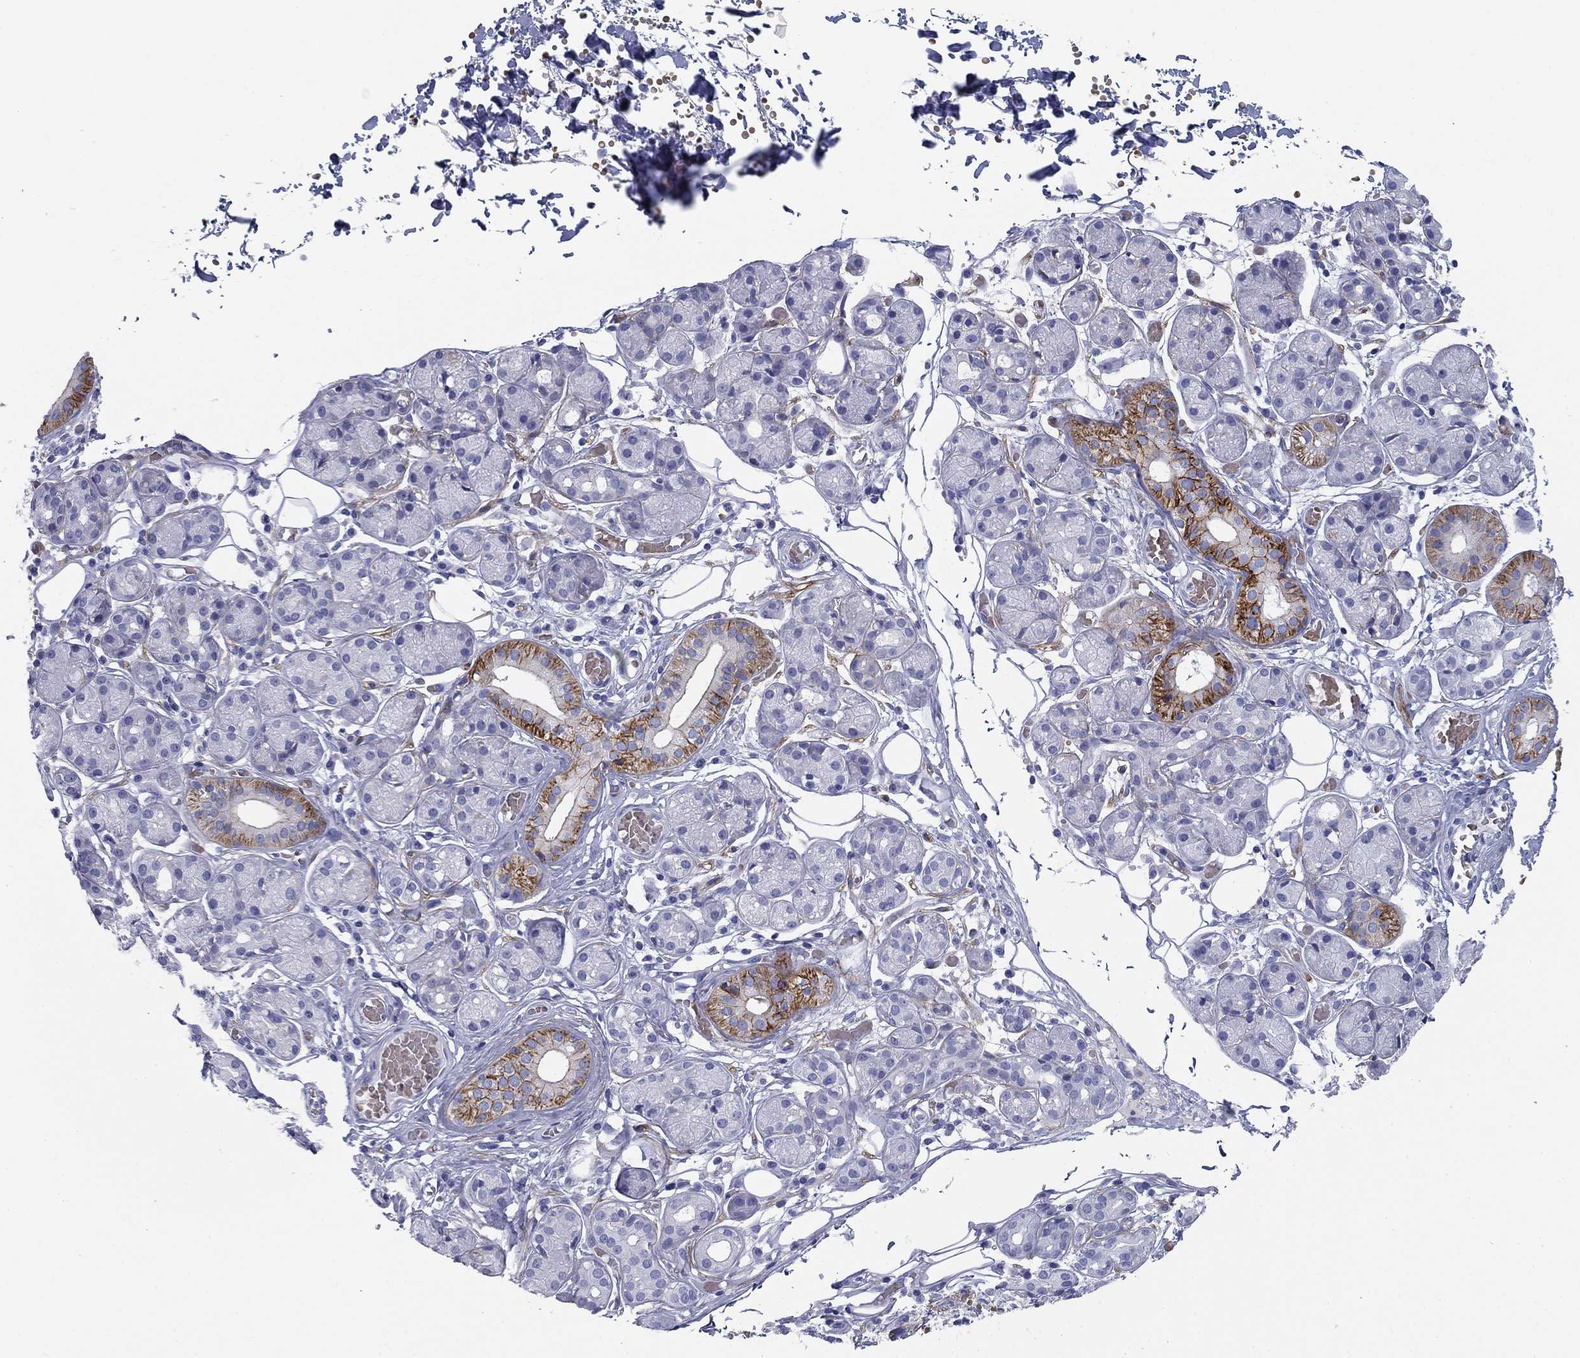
{"staining": {"intensity": "strong", "quantity": "<25%", "location": "cytoplasmic/membranous"}, "tissue": "salivary gland", "cell_type": "Glandular cells", "image_type": "normal", "snomed": [{"axis": "morphology", "description": "Normal tissue, NOS"}, {"axis": "topography", "description": "Salivary gland"}, {"axis": "topography", "description": "Peripheral nerve tissue"}], "caption": "Brown immunohistochemical staining in normal salivary gland reveals strong cytoplasmic/membranous staining in about <25% of glandular cells.", "gene": "GPC1", "patient": {"sex": "male", "age": 71}}